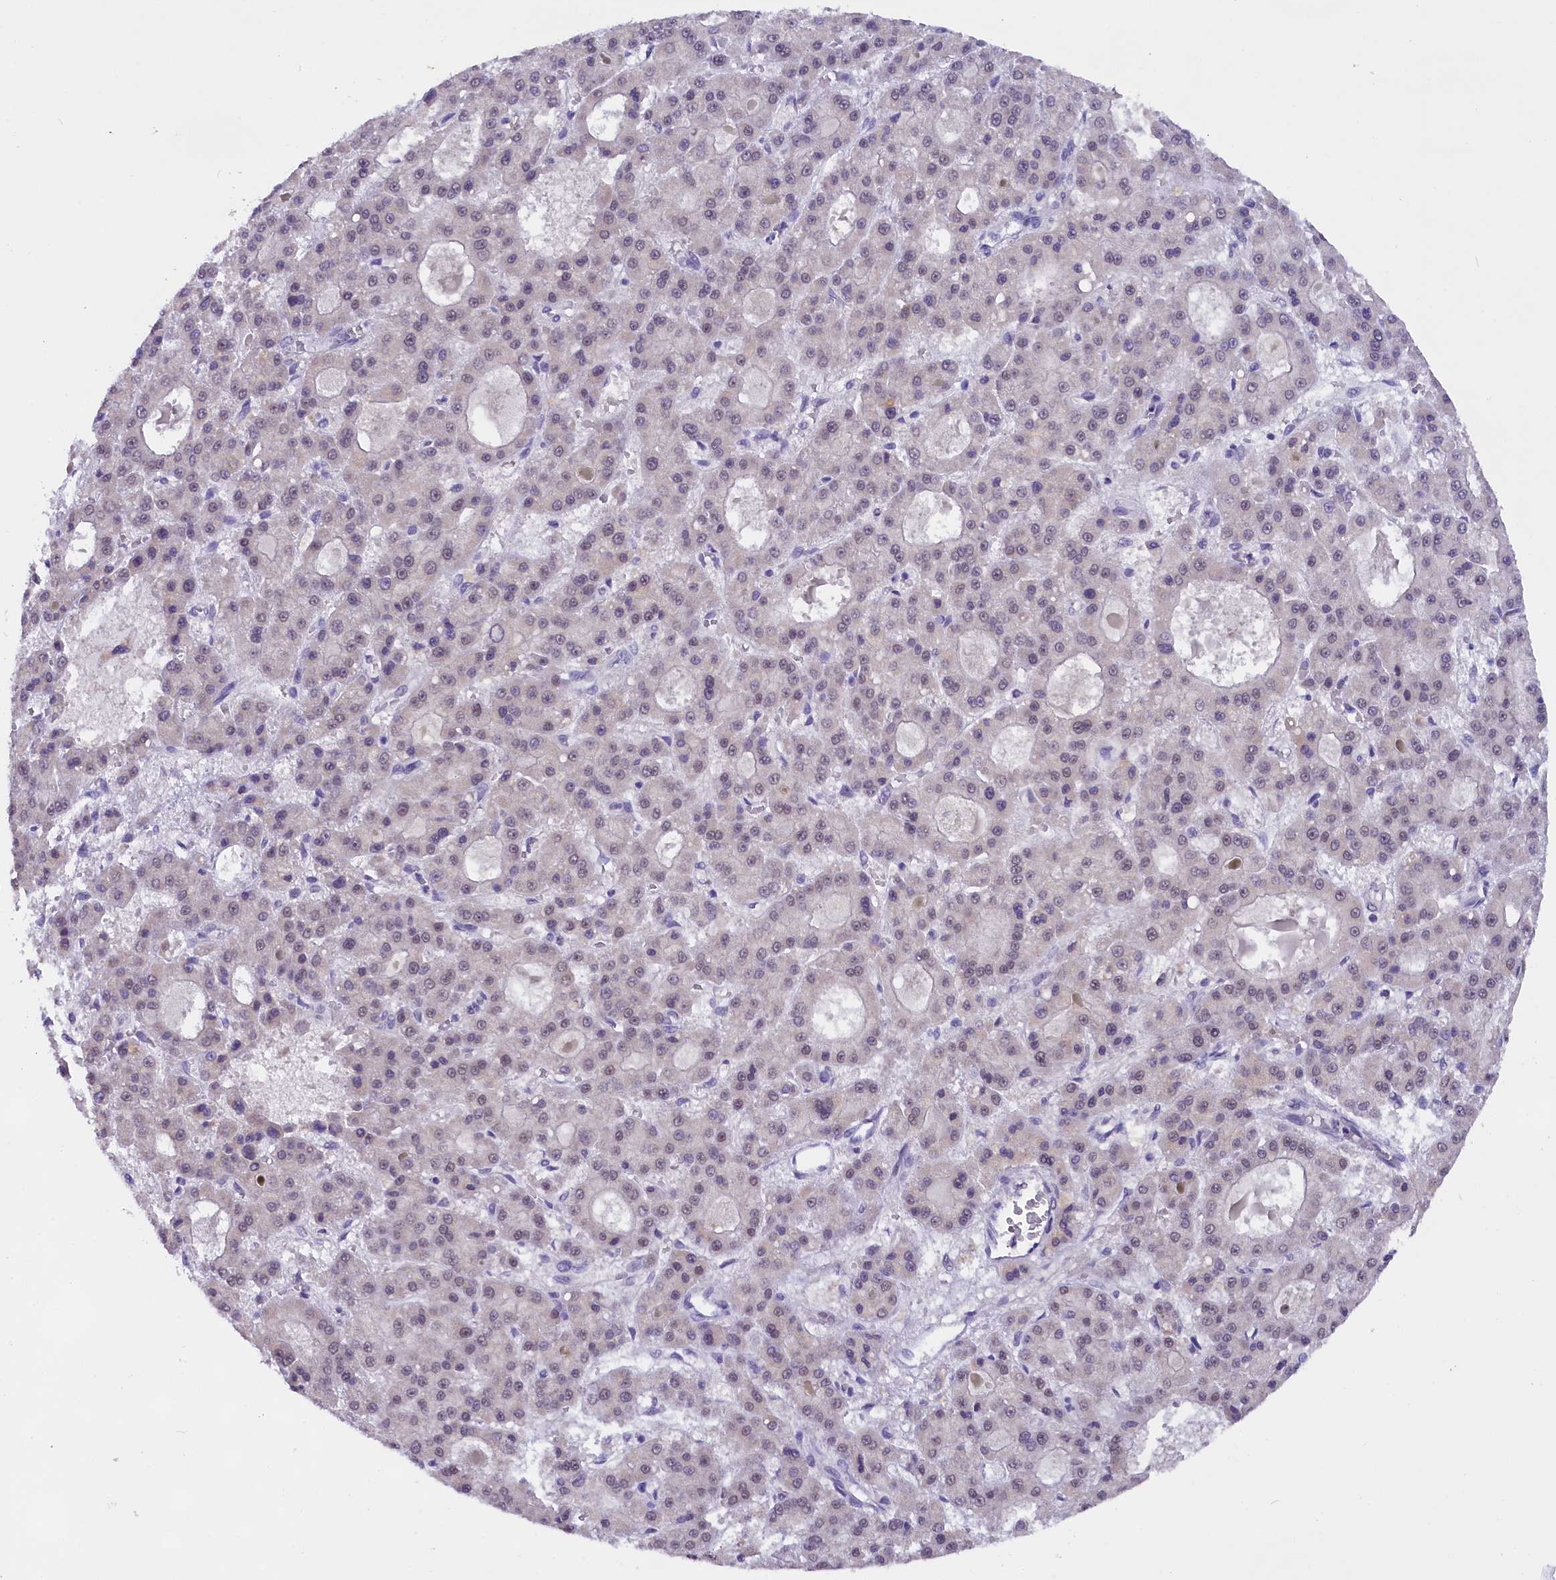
{"staining": {"intensity": "weak", "quantity": "<25%", "location": "nuclear"}, "tissue": "liver cancer", "cell_type": "Tumor cells", "image_type": "cancer", "snomed": [{"axis": "morphology", "description": "Carcinoma, Hepatocellular, NOS"}, {"axis": "topography", "description": "Liver"}], "caption": "The micrograph displays no significant positivity in tumor cells of liver hepatocellular carcinoma.", "gene": "OSGEP", "patient": {"sex": "male", "age": 70}}